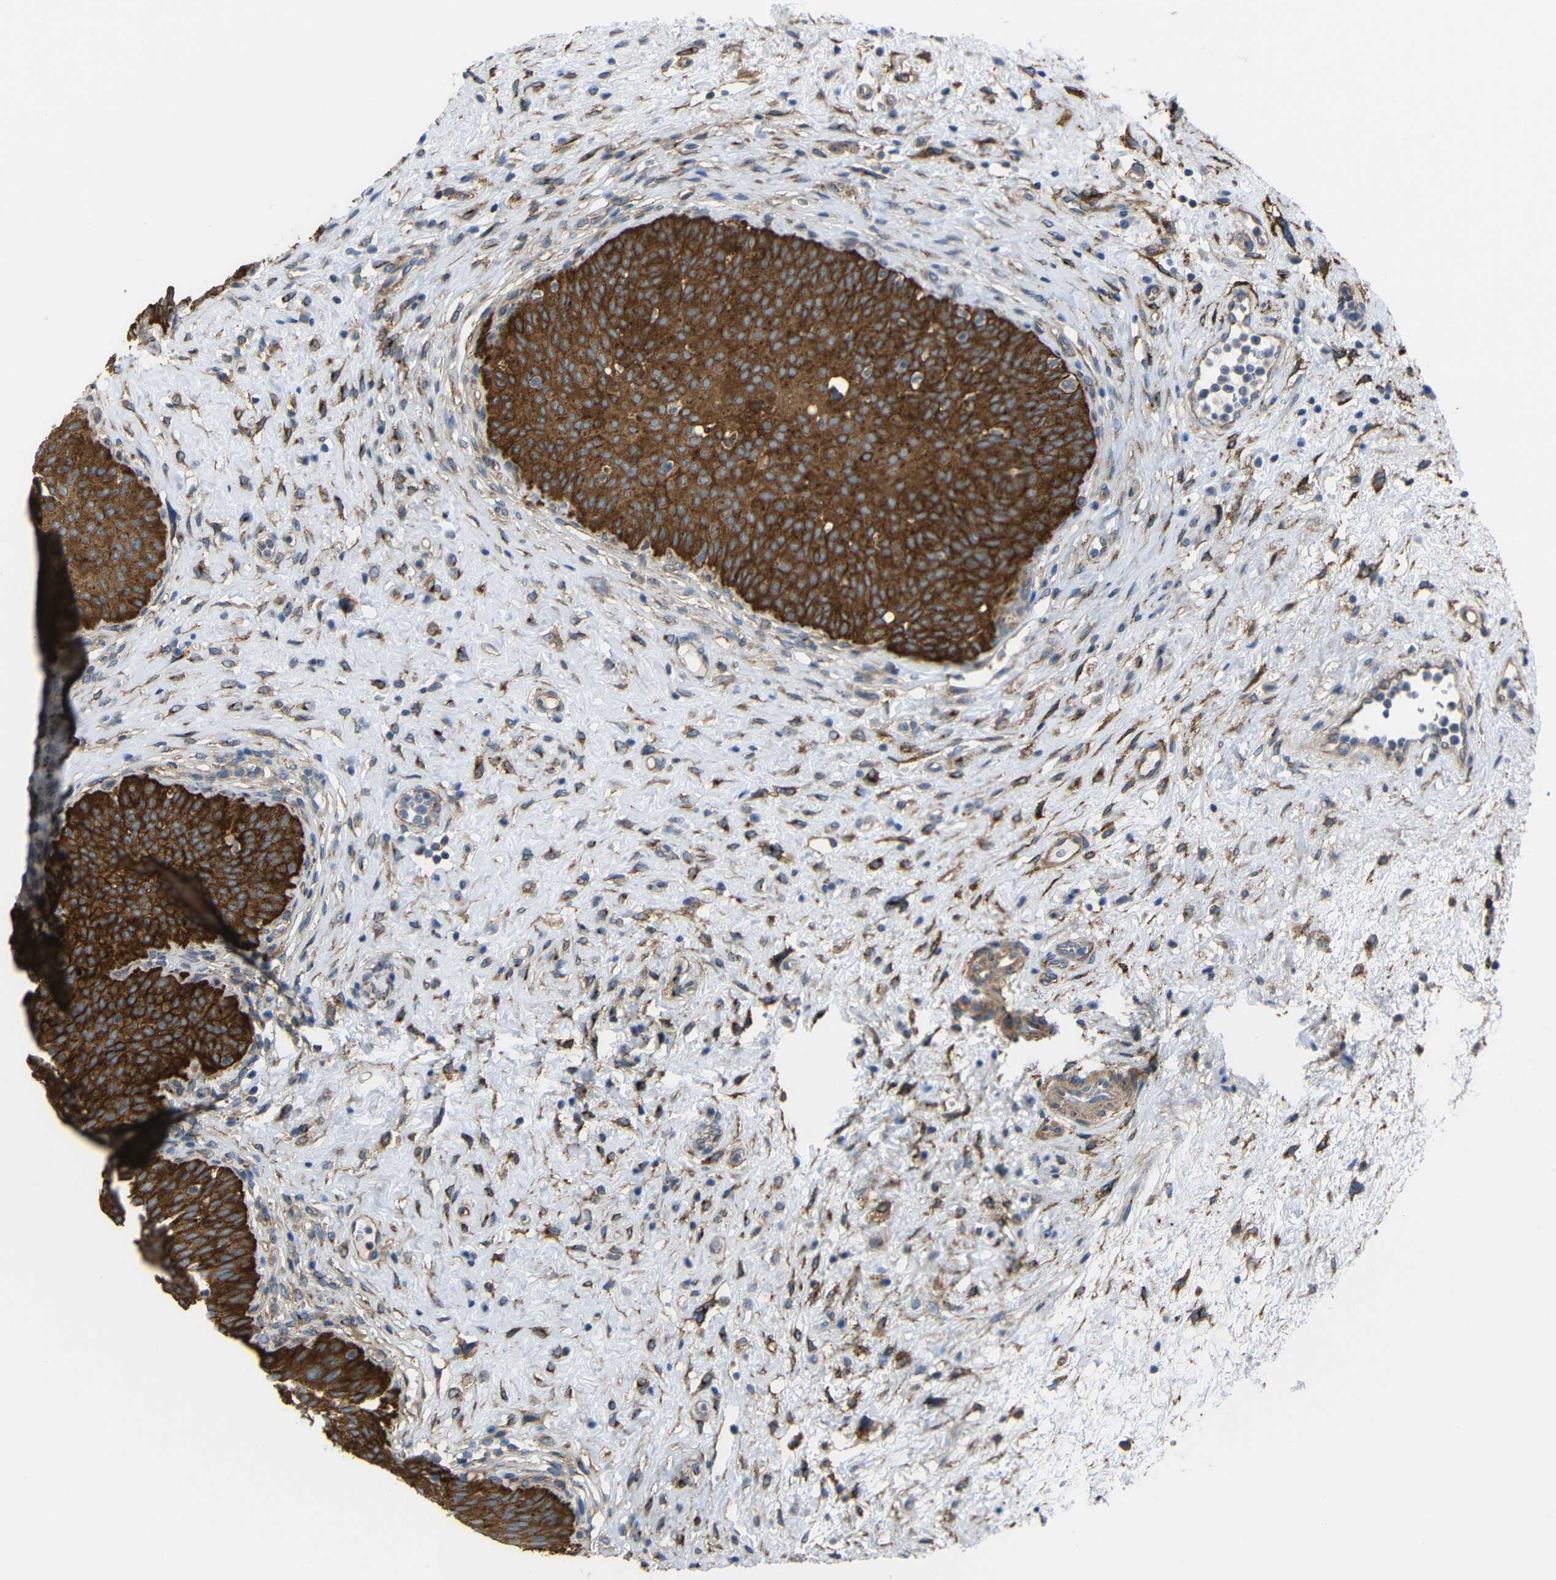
{"staining": {"intensity": "strong", "quantity": ">75%", "location": "cytoplasmic/membranous"}, "tissue": "urinary bladder", "cell_type": "Urothelial cells", "image_type": "normal", "snomed": [{"axis": "morphology", "description": "Normal tissue, NOS"}, {"axis": "topography", "description": "Urinary bladder"}], "caption": "Urinary bladder stained for a protein displays strong cytoplasmic/membranous positivity in urothelial cells. (Stains: DAB (3,3'-diaminobenzidine) in brown, nuclei in blue, Microscopy: brightfield microscopy at high magnification).", "gene": "SYPL1", "patient": {"sex": "male", "age": 46}}